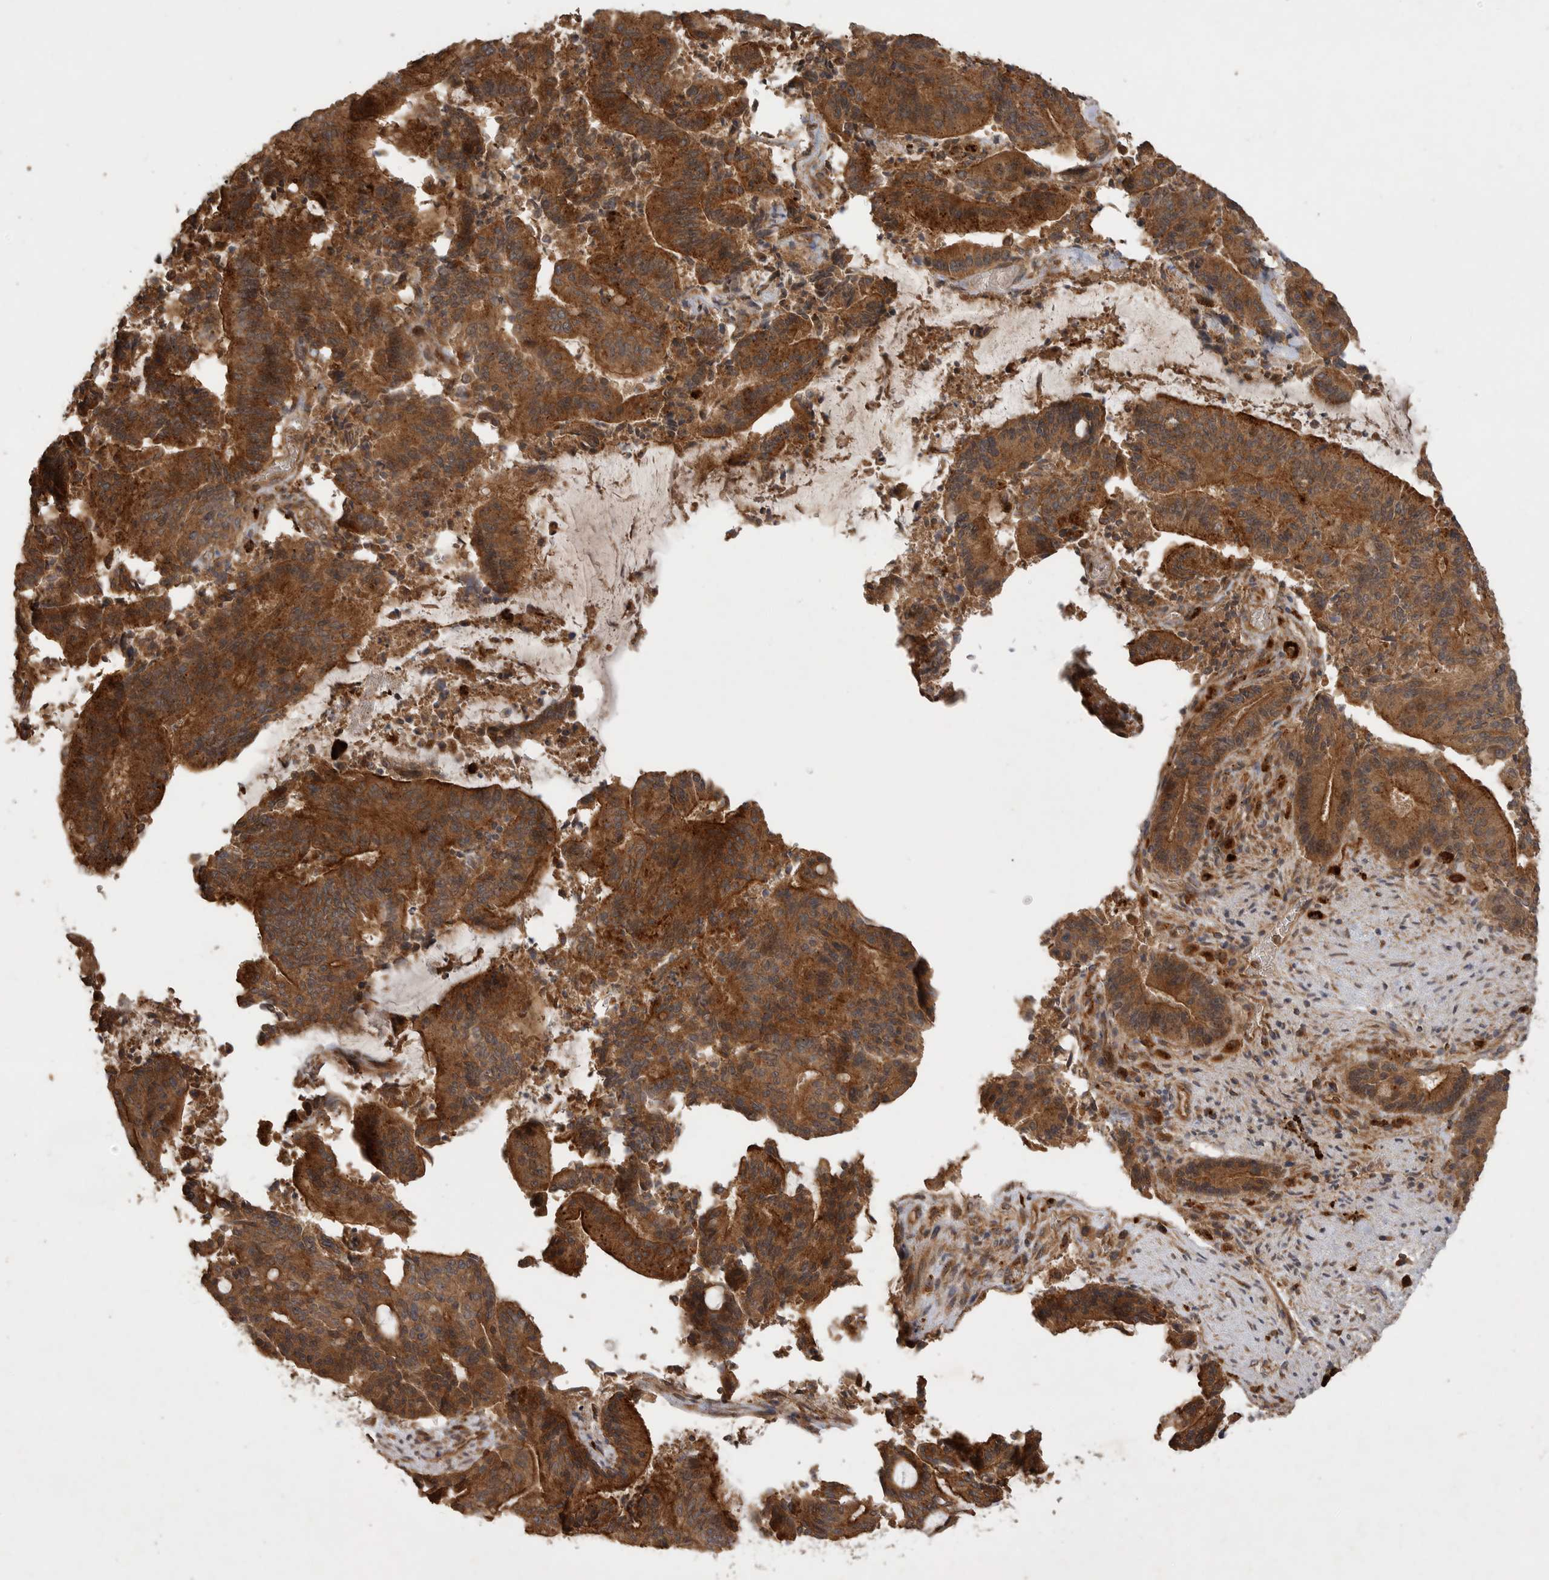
{"staining": {"intensity": "strong", "quantity": ">75%", "location": "cytoplasmic/membranous"}, "tissue": "liver cancer", "cell_type": "Tumor cells", "image_type": "cancer", "snomed": [{"axis": "morphology", "description": "Normal tissue, NOS"}, {"axis": "morphology", "description": "Cholangiocarcinoma"}, {"axis": "topography", "description": "Liver"}, {"axis": "topography", "description": "Peripheral nerve tissue"}], "caption": "A micrograph of human cholangiocarcinoma (liver) stained for a protein shows strong cytoplasmic/membranous brown staining in tumor cells. (DAB (3,3'-diaminobenzidine) IHC, brown staining for protein, blue staining for nuclei).", "gene": "ZNF232", "patient": {"sex": "female", "age": 73}}